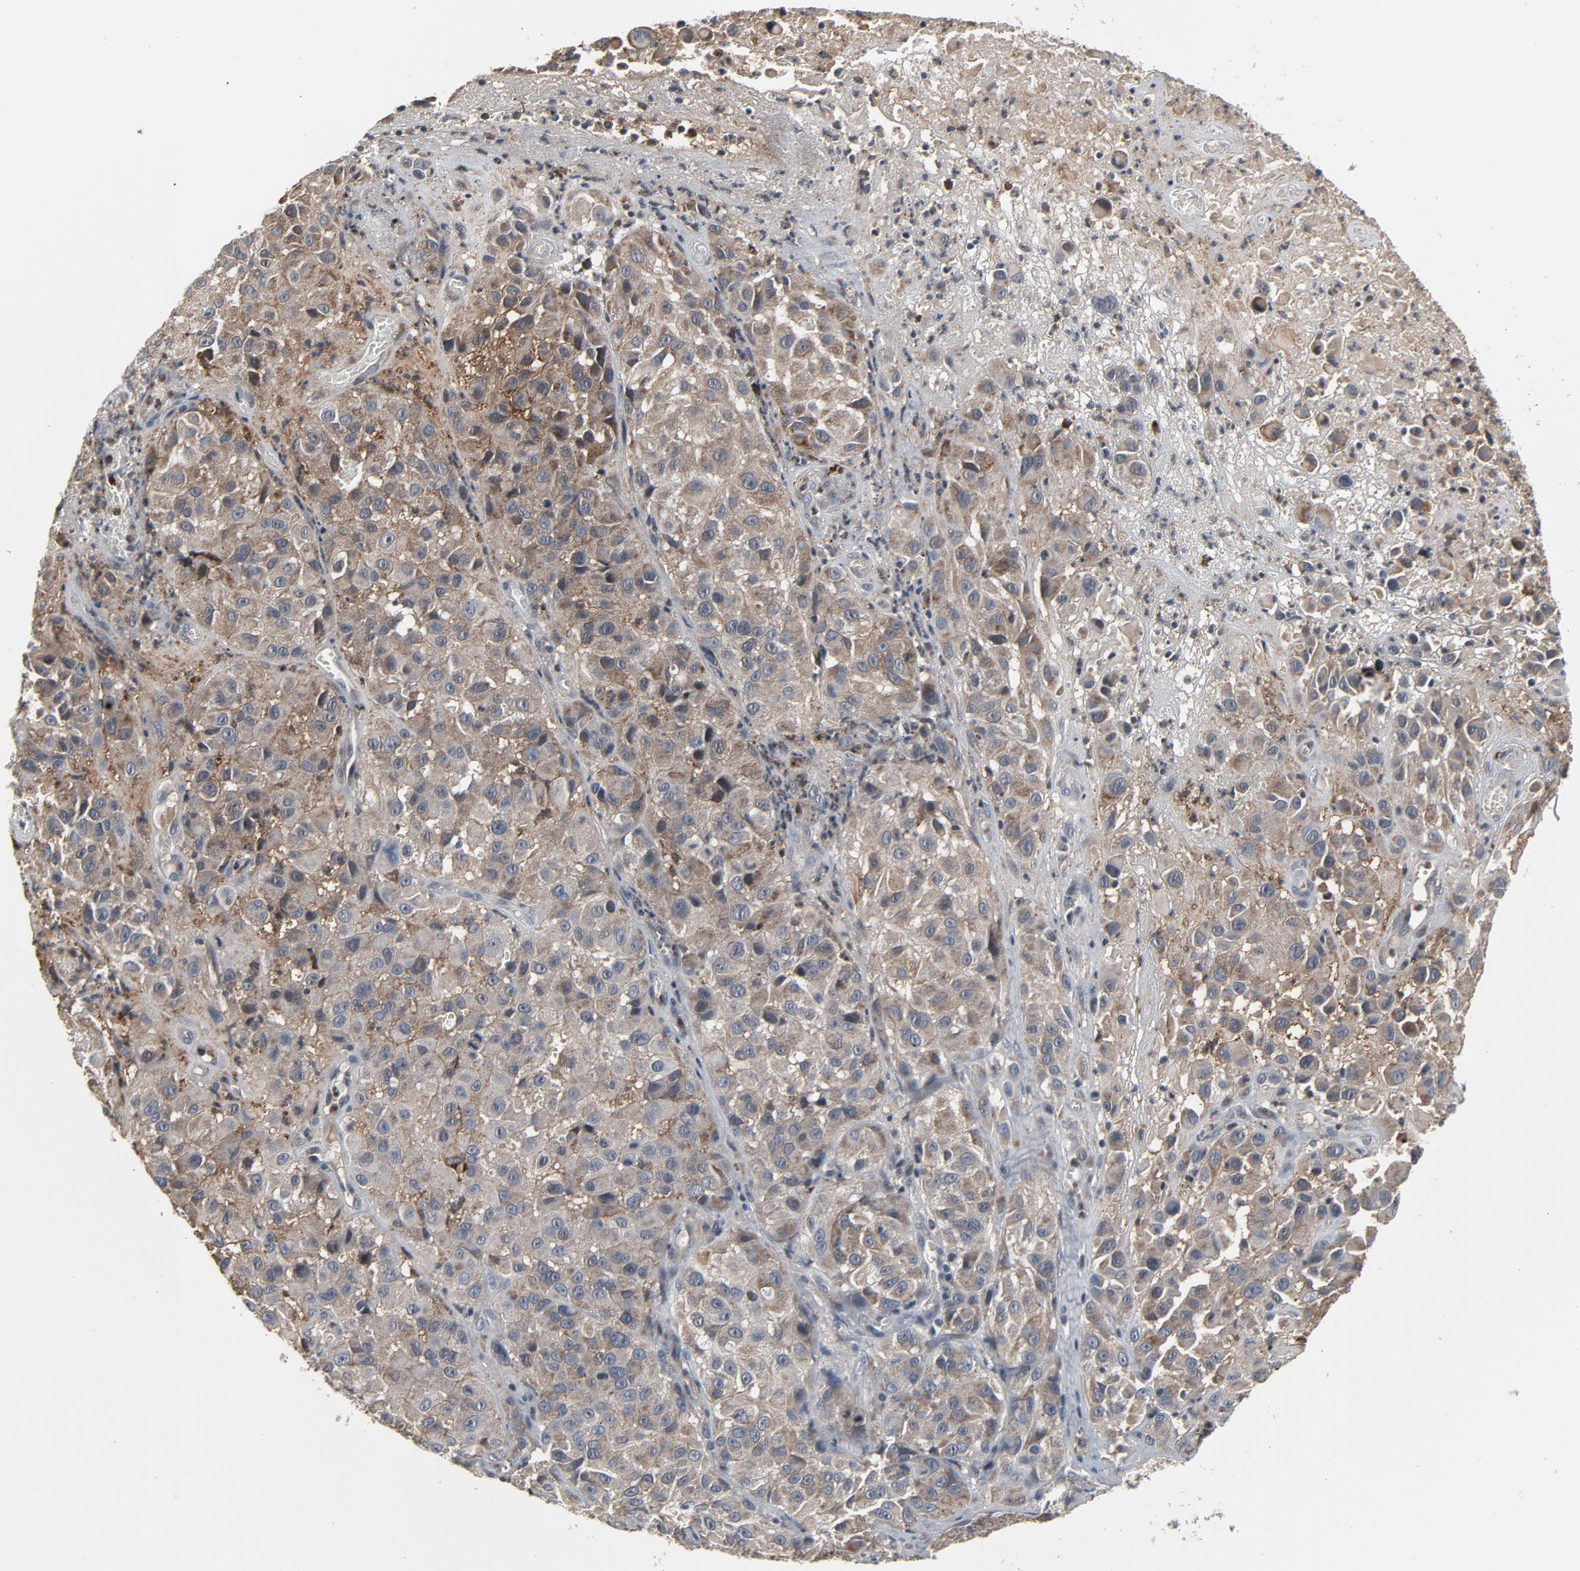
{"staining": {"intensity": "negative", "quantity": "none", "location": "none"}, "tissue": "melanoma", "cell_type": "Tumor cells", "image_type": "cancer", "snomed": [{"axis": "morphology", "description": "Malignant melanoma, NOS"}, {"axis": "topography", "description": "Skin"}], "caption": "Tumor cells show no significant positivity in malignant melanoma.", "gene": "PDZD4", "patient": {"sex": "female", "age": 21}}